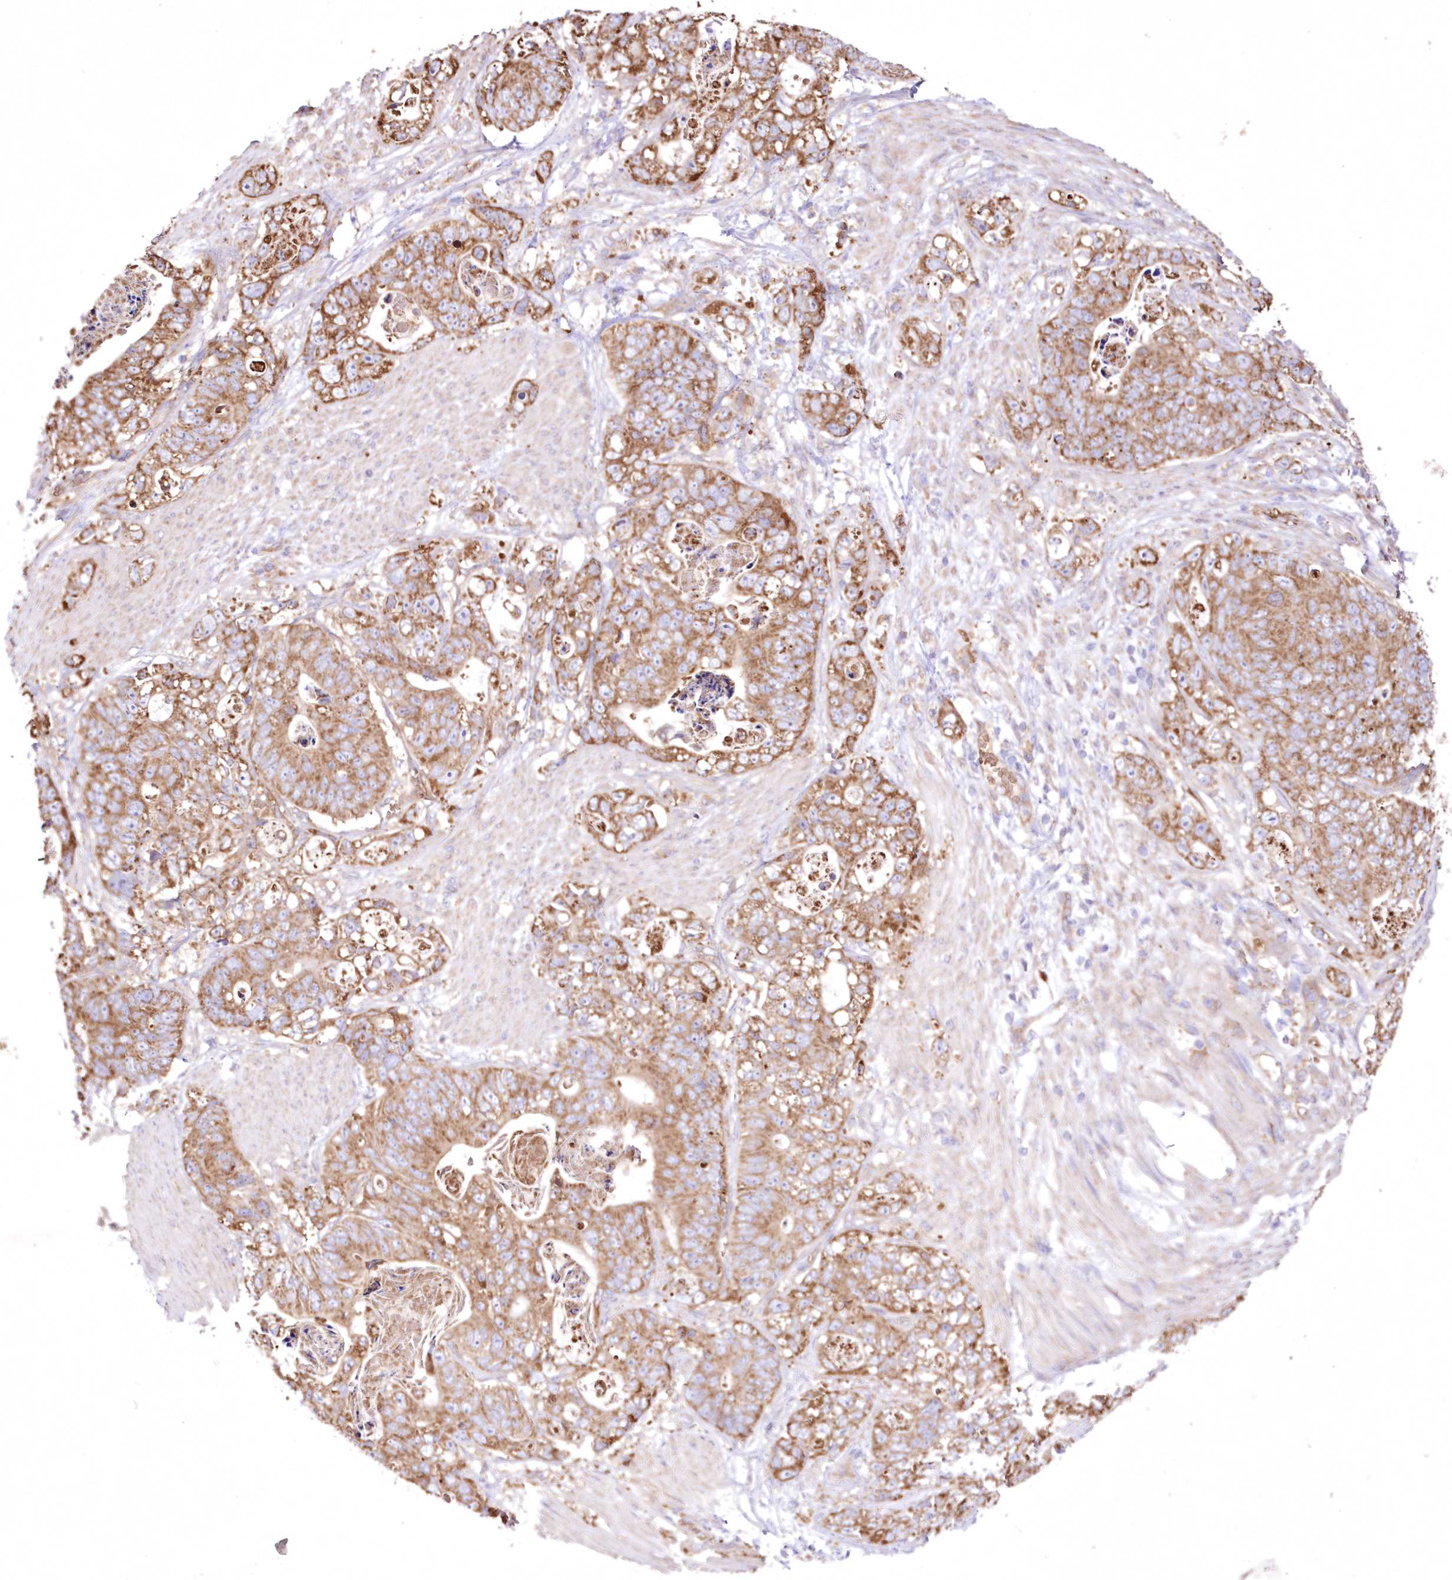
{"staining": {"intensity": "moderate", "quantity": ">75%", "location": "cytoplasmic/membranous"}, "tissue": "stomach cancer", "cell_type": "Tumor cells", "image_type": "cancer", "snomed": [{"axis": "morphology", "description": "Normal tissue, NOS"}, {"axis": "morphology", "description": "Adenocarcinoma, NOS"}, {"axis": "topography", "description": "Stomach"}], "caption": "Immunohistochemistry photomicrograph of human stomach cancer stained for a protein (brown), which exhibits medium levels of moderate cytoplasmic/membranous positivity in about >75% of tumor cells.", "gene": "FCHO2", "patient": {"sex": "female", "age": 89}}